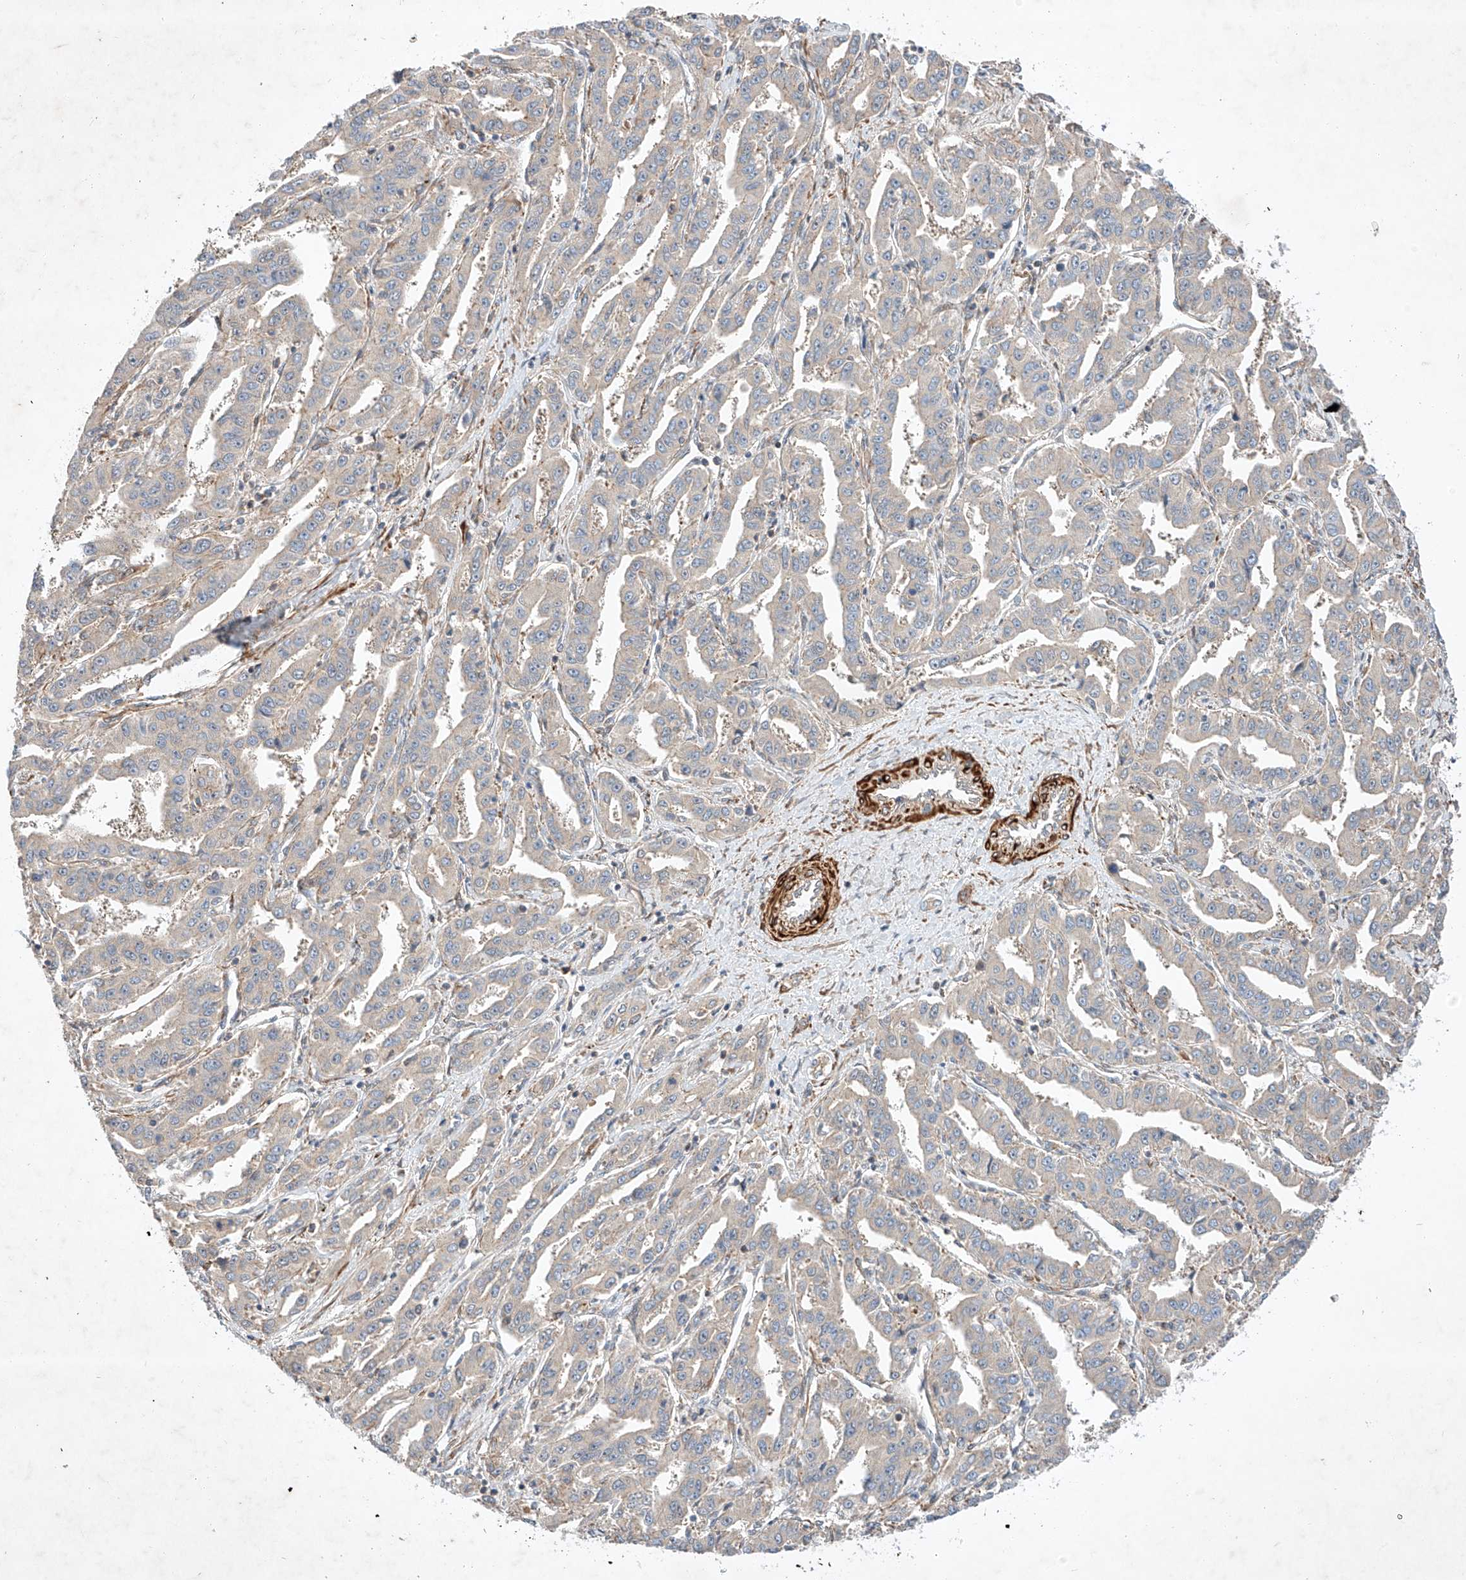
{"staining": {"intensity": "negative", "quantity": "none", "location": "none"}, "tissue": "liver cancer", "cell_type": "Tumor cells", "image_type": "cancer", "snomed": [{"axis": "morphology", "description": "Cholangiocarcinoma"}, {"axis": "topography", "description": "Liver"}], "caption": "This is an IHC micrograph of human liver cancer (cholangiocarcinoma). There is no positivity in tumor cells.", "gene": "ARHGAP33", "patient": {"sex": "male", "age": 59}}